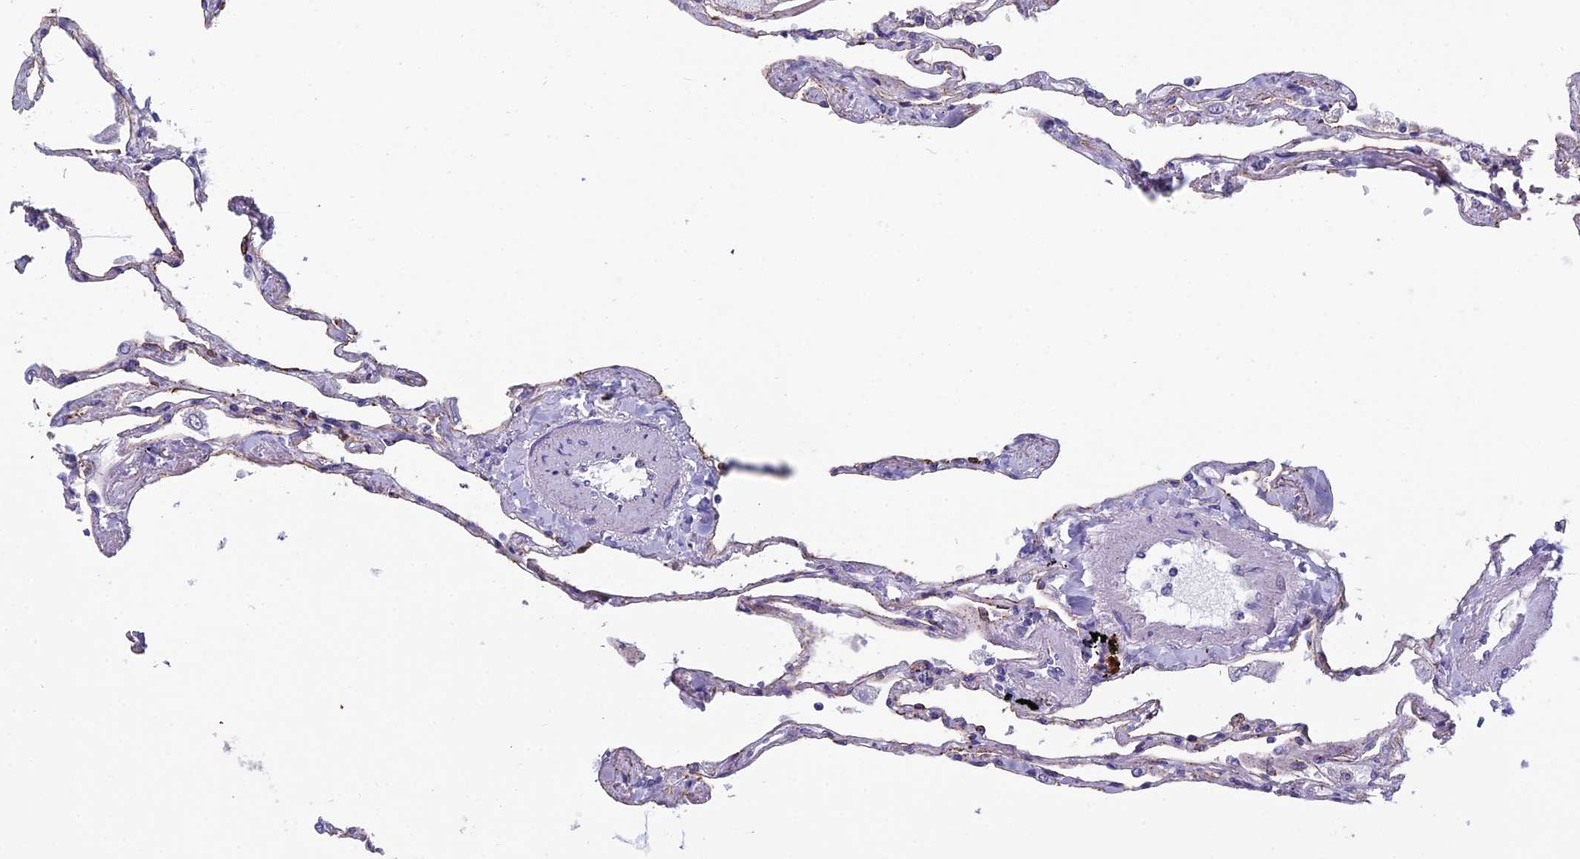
{"staining": {"intensity": "negative", "quantity": "none", "location": "none"}, "tissue": "lung", "cell_type": "Alveolar cells", "image_type": "normal", "snomed": [{"axis": "morphology", "description": "Normal tissue, NOS"}, {"axis": "topography", "description": "Lung"}], "caption": "IHC photomicrograph of benign human lung stained for a protein (brown), which reveals no expression in alveolar cells.", "gene": "NOC2L", "patient": {"sex": "female", "age": 67}}